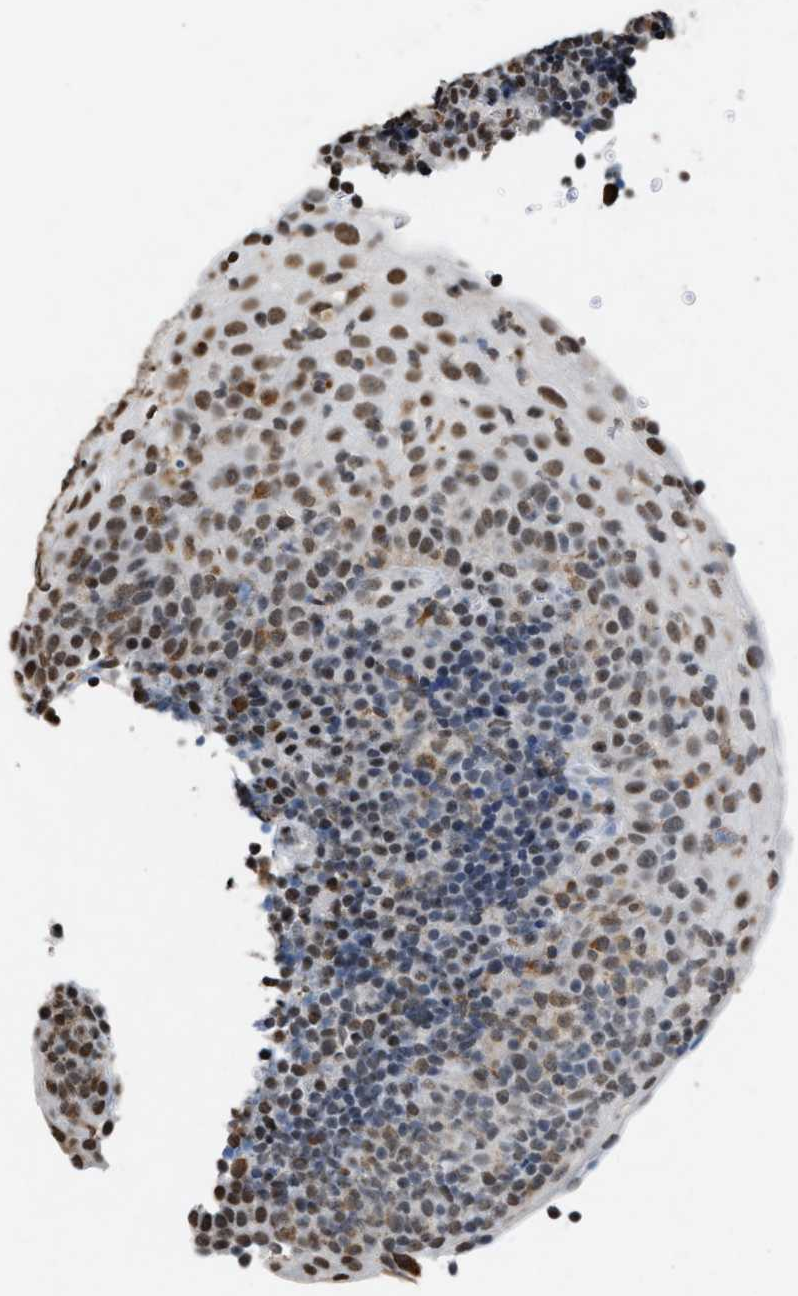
{"staining": {"intensity": "negative", "quantity": "none", "location": "none"}, "tissue": "tonsil", "cell_type": "Germinal center cells", "image_type": "normal", "snomed": [{"axis": "morphology", "description": "Normal tissue, NOS"}, {"axis": "topography", "description": "Tonsil"}], "caption": "Germinal center cells show no significant expression in unremarkable tonsil. (DAB (3,3'-diaminobenzidine) IHC visualized using brightfield microscopy, high magnification).", "gene": "NUP88", "patient": {"sex": "male", "age": 37}}